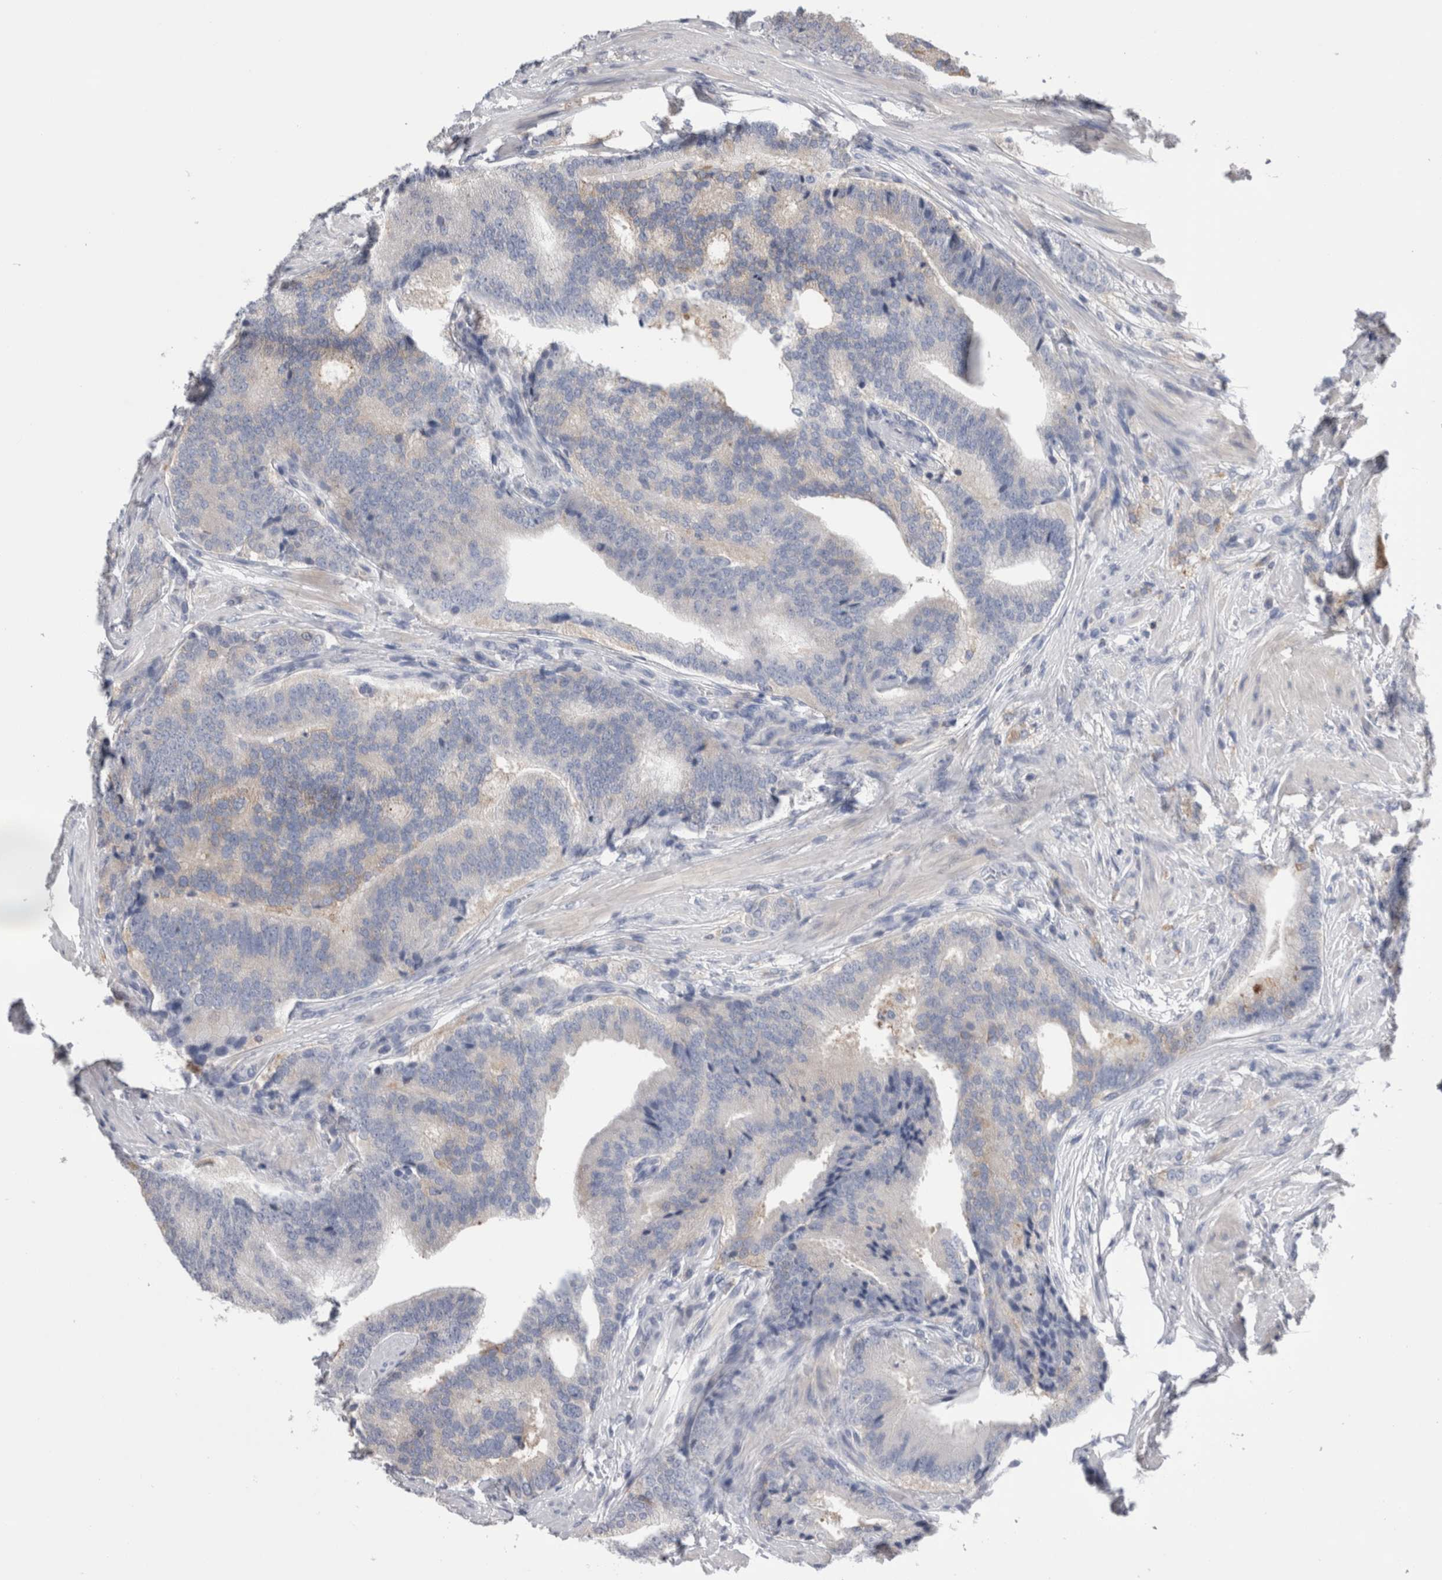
{"staining": {"intensity": "negative", "quantity": "none", "location": "none"}, "tissue": "prostate cancer", "cell_type": "Tumor cells", "image_type": "cancer", "snomed": [{"axis": "morphology", "description": "Adenocarcinoma, High grade"}, {"axis": "topography", "description": "Prostate"}], "caption": "Immunohistochemistry image of human prostate adenocarcinoma (high-grade) stained for a protein (brown), which shows no expression in tumor cells.", "gene": "DCTN6", "patient": {"sex": "male", "age": 55}}